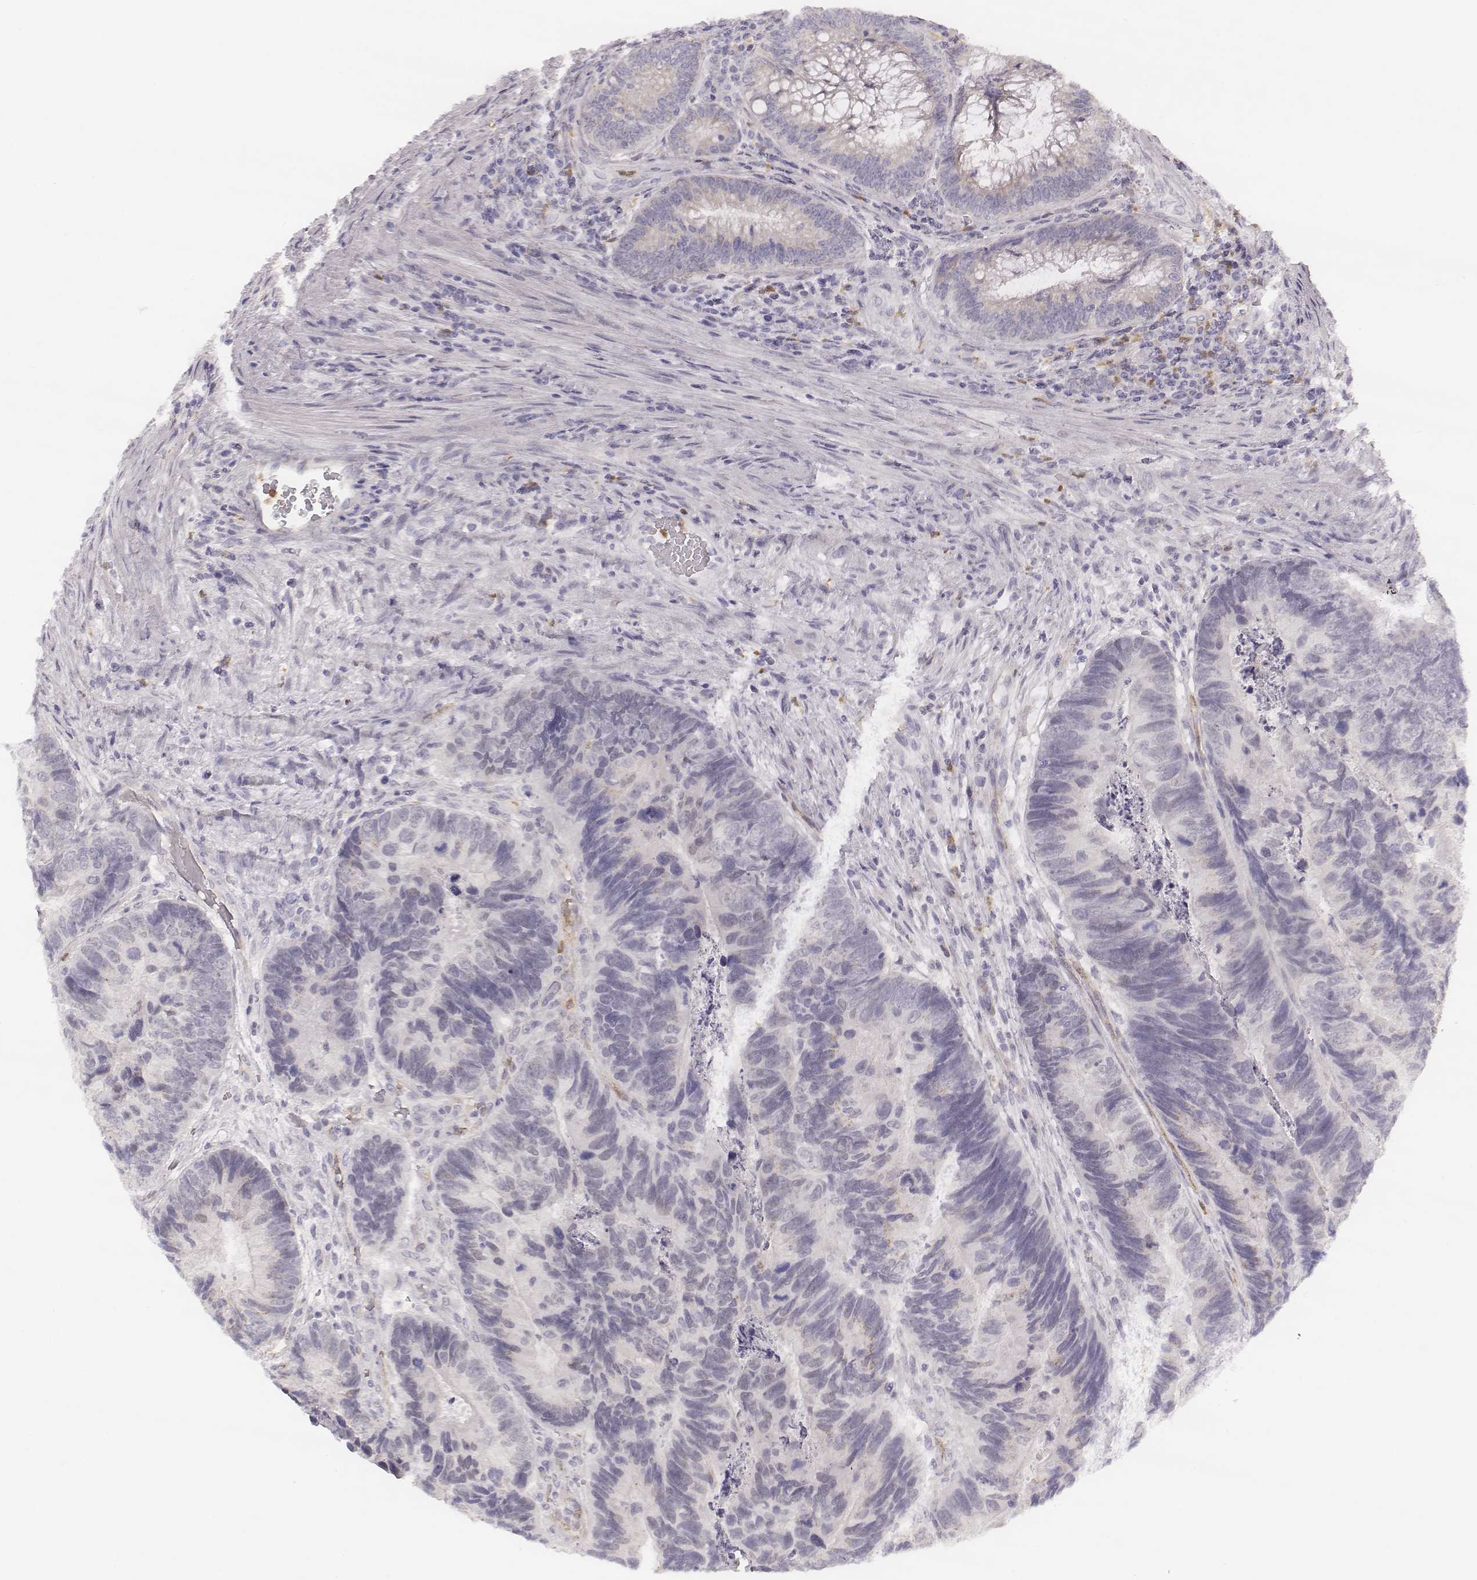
{"staining": {"intensity": "negative", "quantity": "none", "location": "none"}, "tissue": "colorectal cancer", "cell_type": "Tumor cells", "image_type": "cancer", "snomed": [{"axis": "morphology", "description": "Adenocarcinoma, NOS"}, {"axis": "topography", "description": "Colon"}], "caption": "DAB immunohistochemical staining of human colorectal cancer (adenocarcinoma) displays no significant expression in tumor cells. (Immunohistochemistry, brightfield microscopy, high magnification).", "gene": "KCNJ12", "patient": {"sex": "female", "age": 67}}